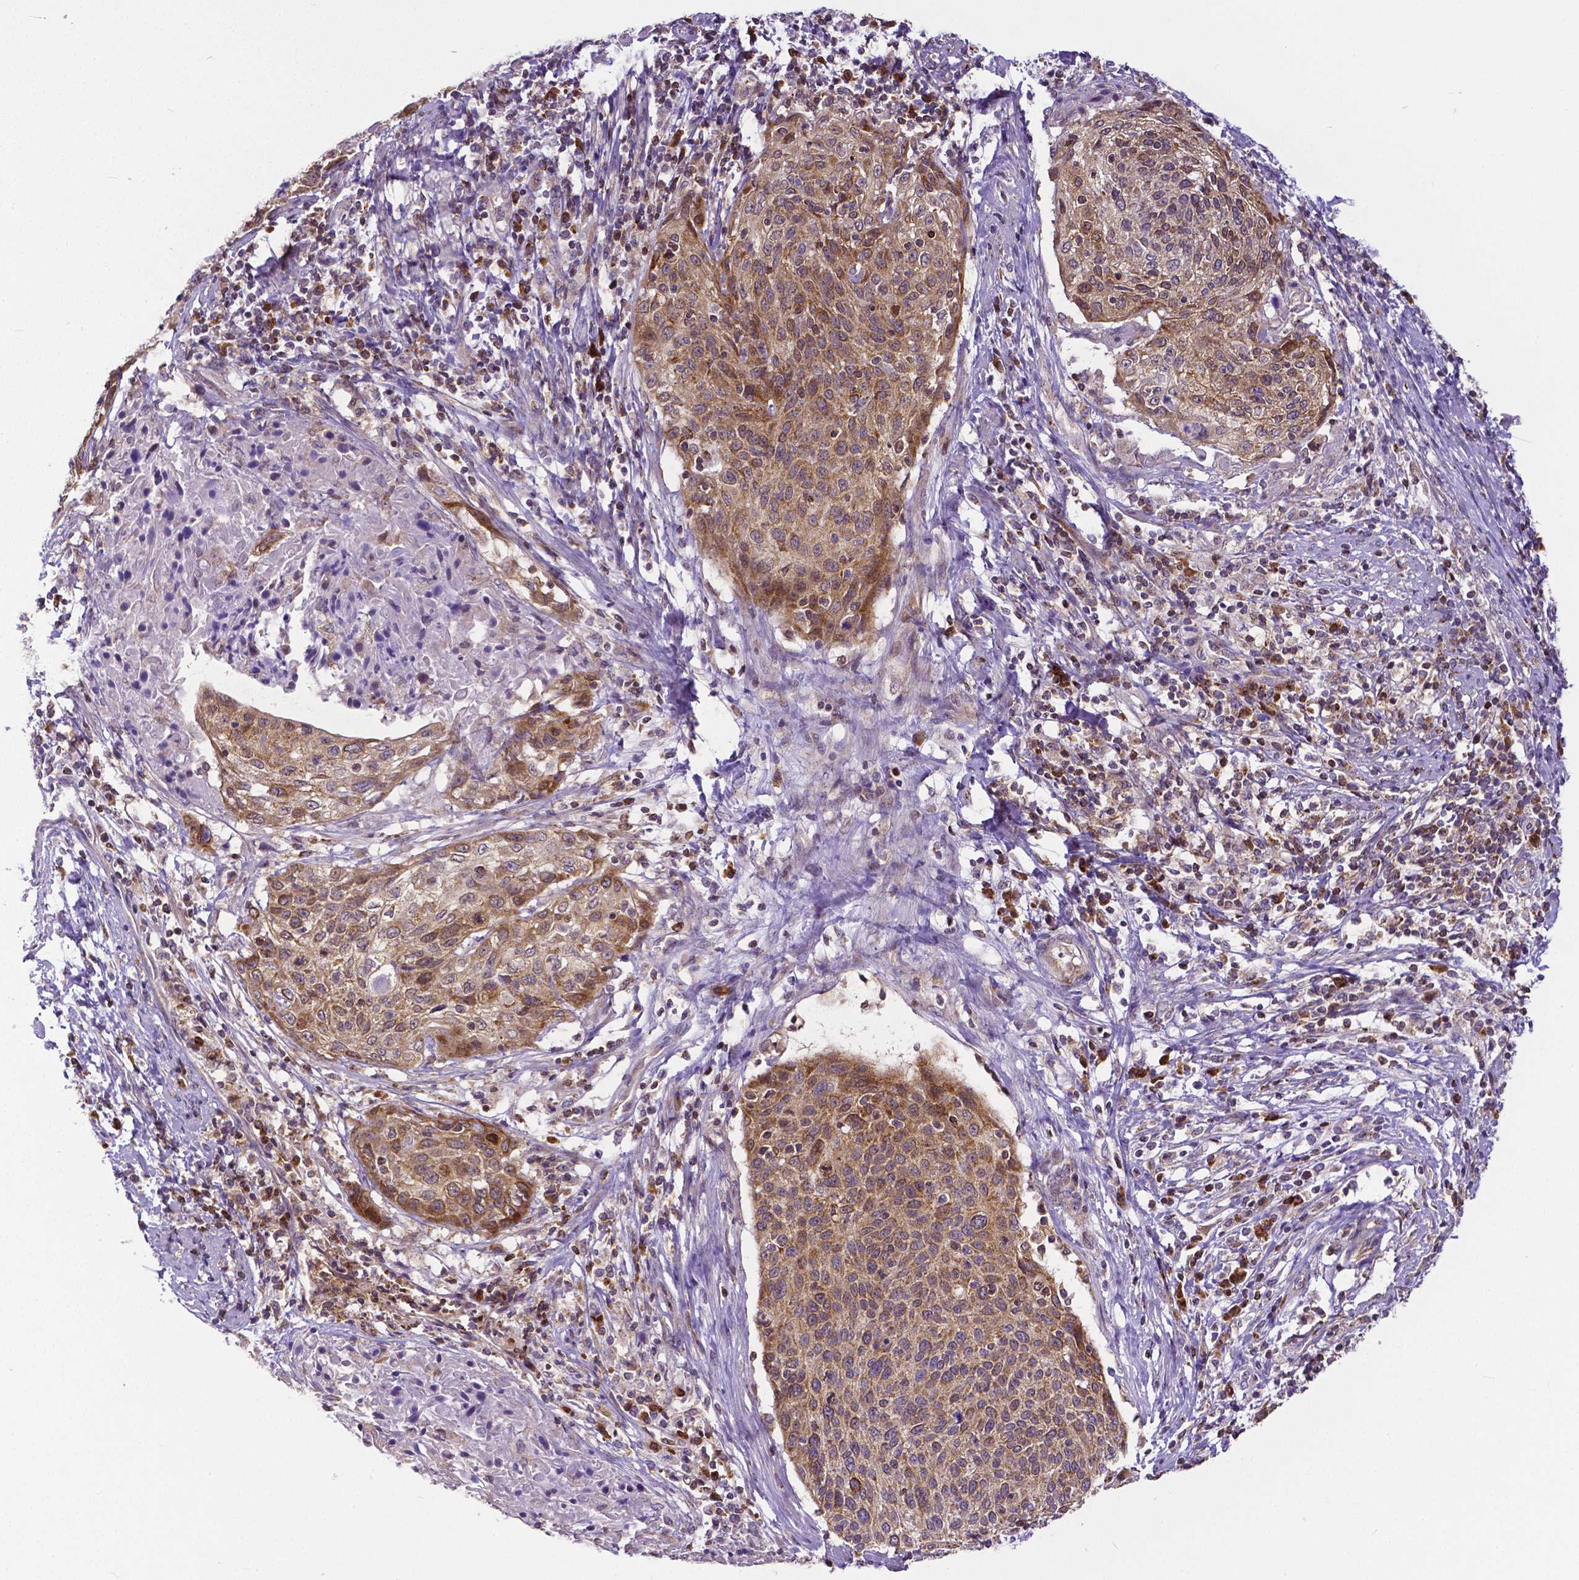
{"staining": {"intensity": "moderate", "quantity": ">75%", "location": "cytoplasmic/membranous"}, "tissue": "cervical cancer", "cell_type": "Tumor cells", "image_type": "cancer", "snomed": [{"axis": "morphology", "description": "Squamous cell carcinoma, NOS"}, {"axis": "topography", "description": "Cervix"}], "caption": "About >75% of tumor cells in human cervical cancer (squamous cell carcinoma) exhibit moderate cytoplasmic/membranous protein staining as visualized by brown immunohistochemical staining.", "gene": "MCL1", "patient": {"sex": "female", "age": 31}}